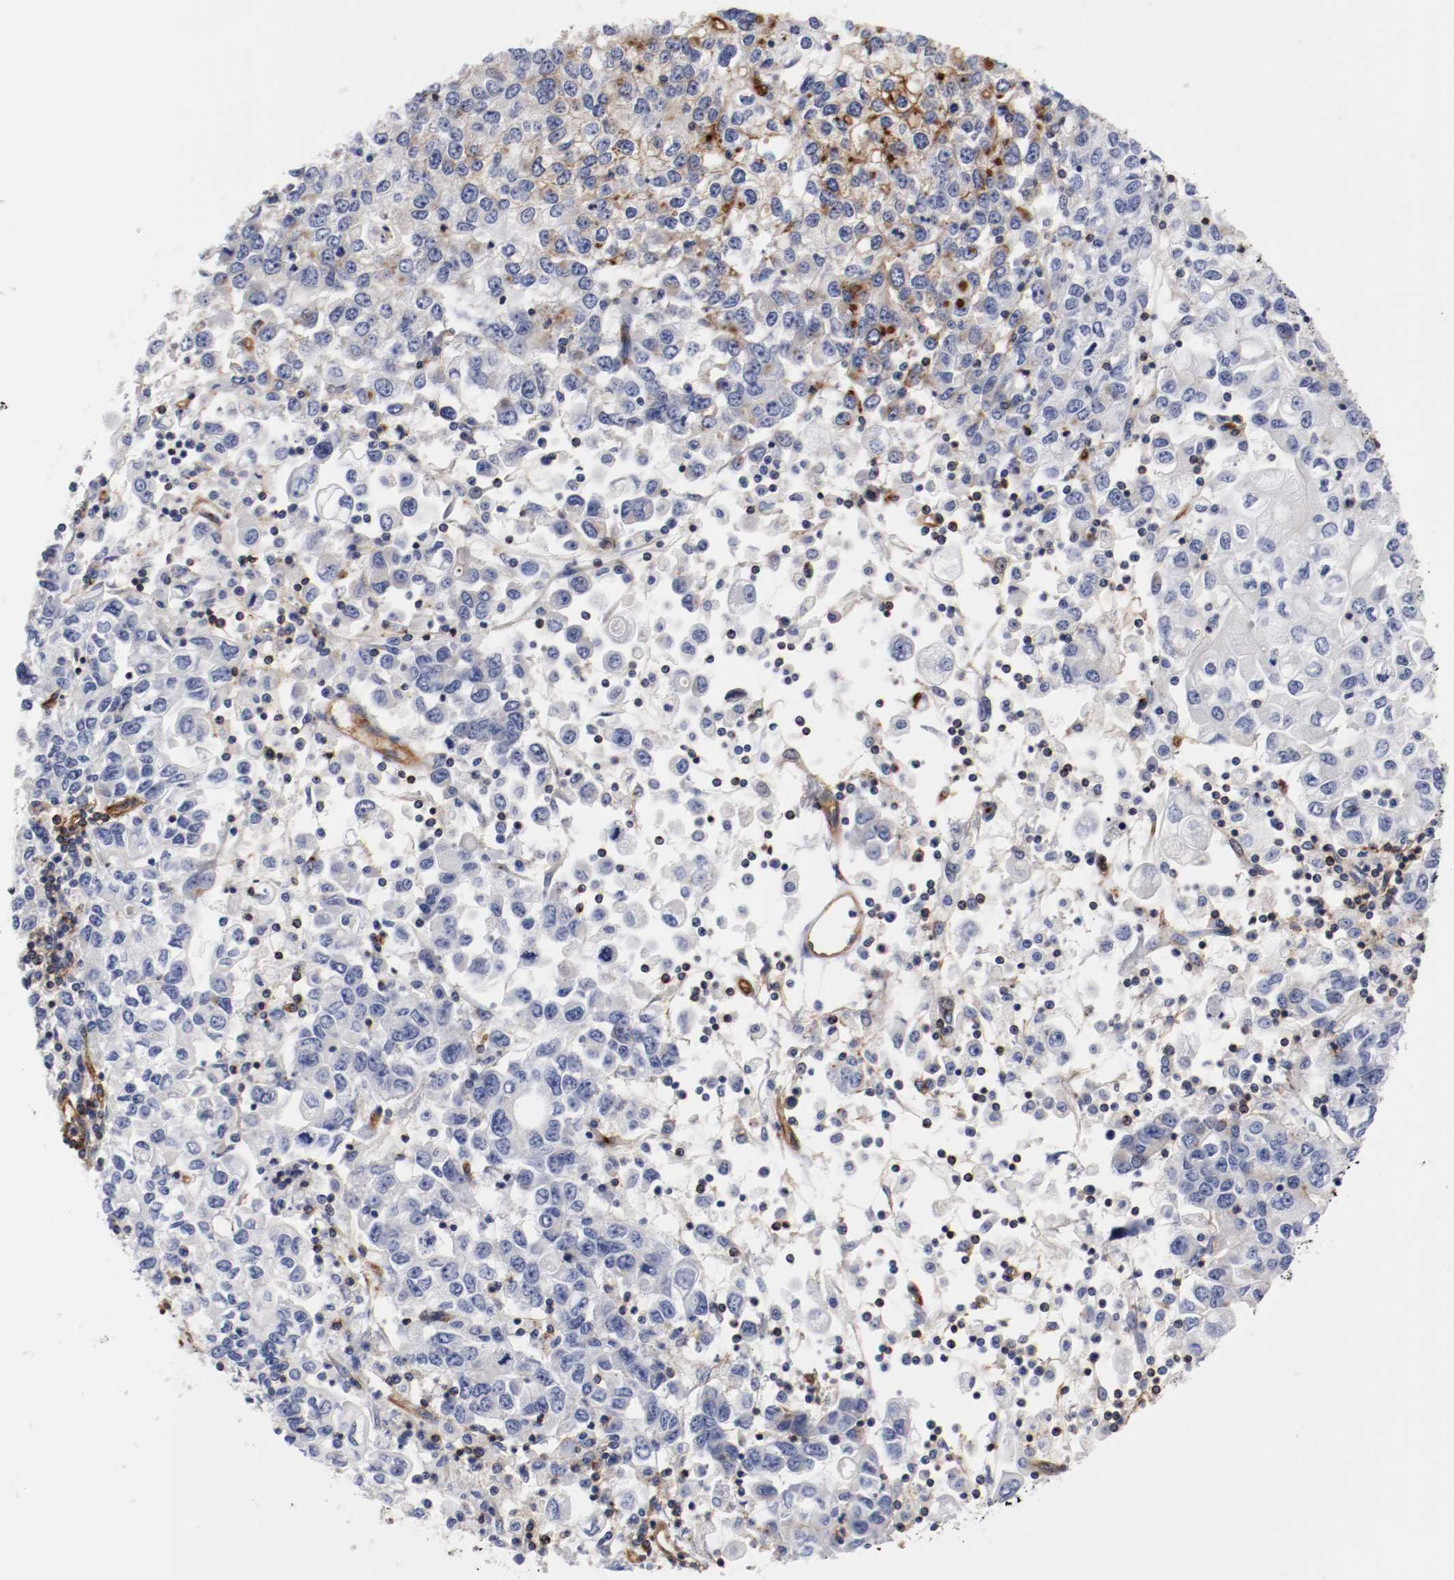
{"staining": {"intensity": "weak", "quantity": "<25%", "location": "cytoplasmic/membranous"}, "tissue": "stomach cancer", "cell_type": "Tumor cells", "image_type": "cancer", "snomed": [{"axis": "morphology", "description": "Adenocarcinoma, NOS"}, {"axis": "topography", "description": "Stomach, lower"}], "caption": "Immunohistochemistry (IHC) of stomach cancer demonstrates no positivity in tumor cells. (Stains: DAB (3,3'-diaminobenzidine) immunohistochemistry (IHC) with hematoxylin counter stain, Microscopy: brightfield microscopy at high magnification).", "gene": "IFITM1", "patient": {"sex": "female", "age": 72}}